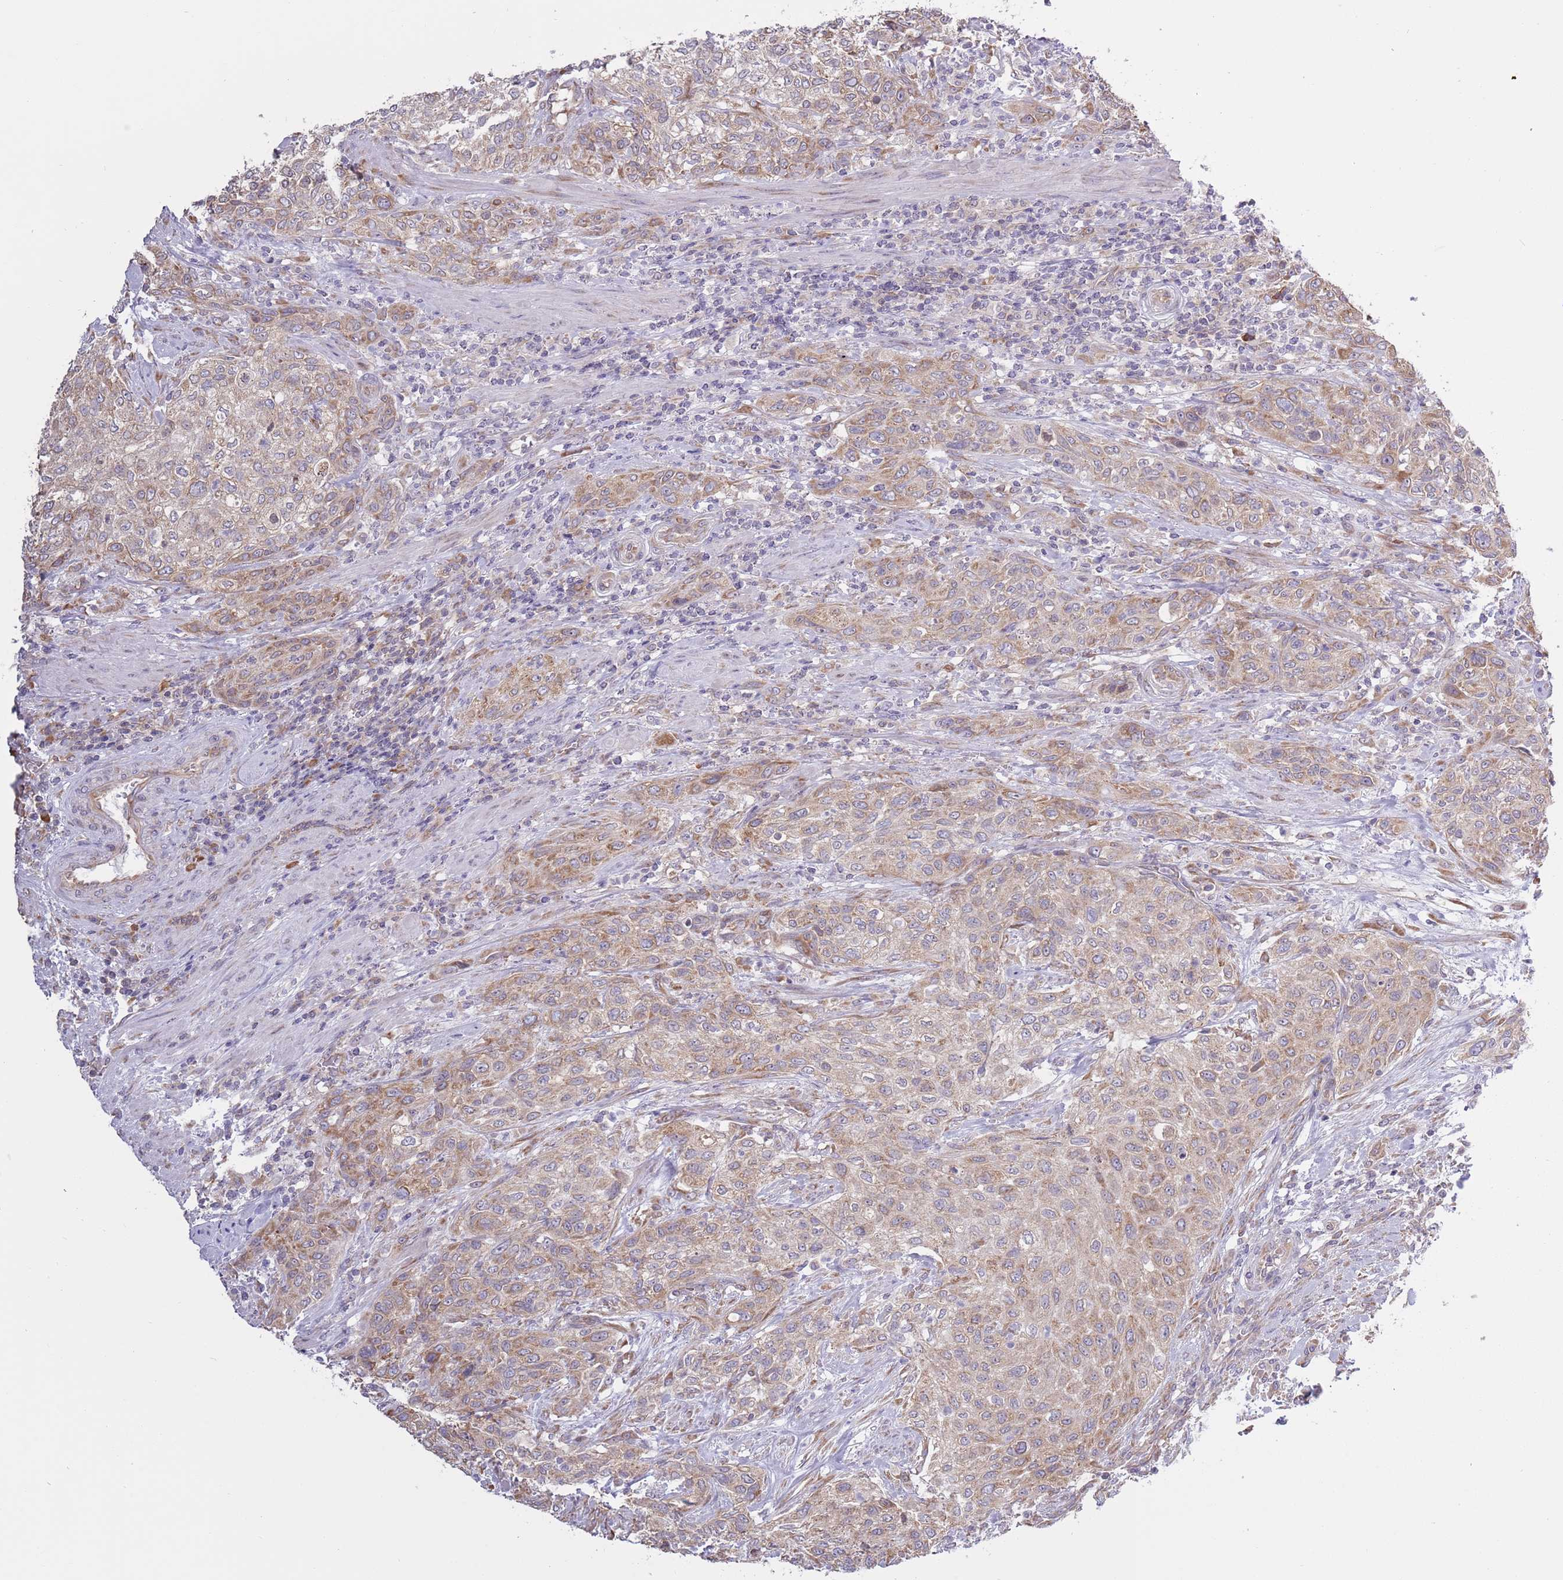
{"staining": {"intensity": "weak", "quantity": "25%-75%", "location": "cytoplasmic/membranous"}, "tissue": "urothelial cancer", "cell_type": "Tumor cells", "image_type": "cancer", "snomed": [{"axis": "morphology", "description": "Normal tissue, NOS"}, {"axis": "morphology", "description": "Urothelial carcinoma, NOS"}, {"axis": "topography", "description": "Urinary bladder"}, {"axis": "topography", "description": "Peripheral nerve tissue"}], "caption": "A low amount of weak cytoplasmic/membranous expression is identified in about 25%-75% of tumor cells in urothelial cancer tissue.", "gene": "RPL17-C18orf32", "patient": {"sex": "male", "age": 35}}